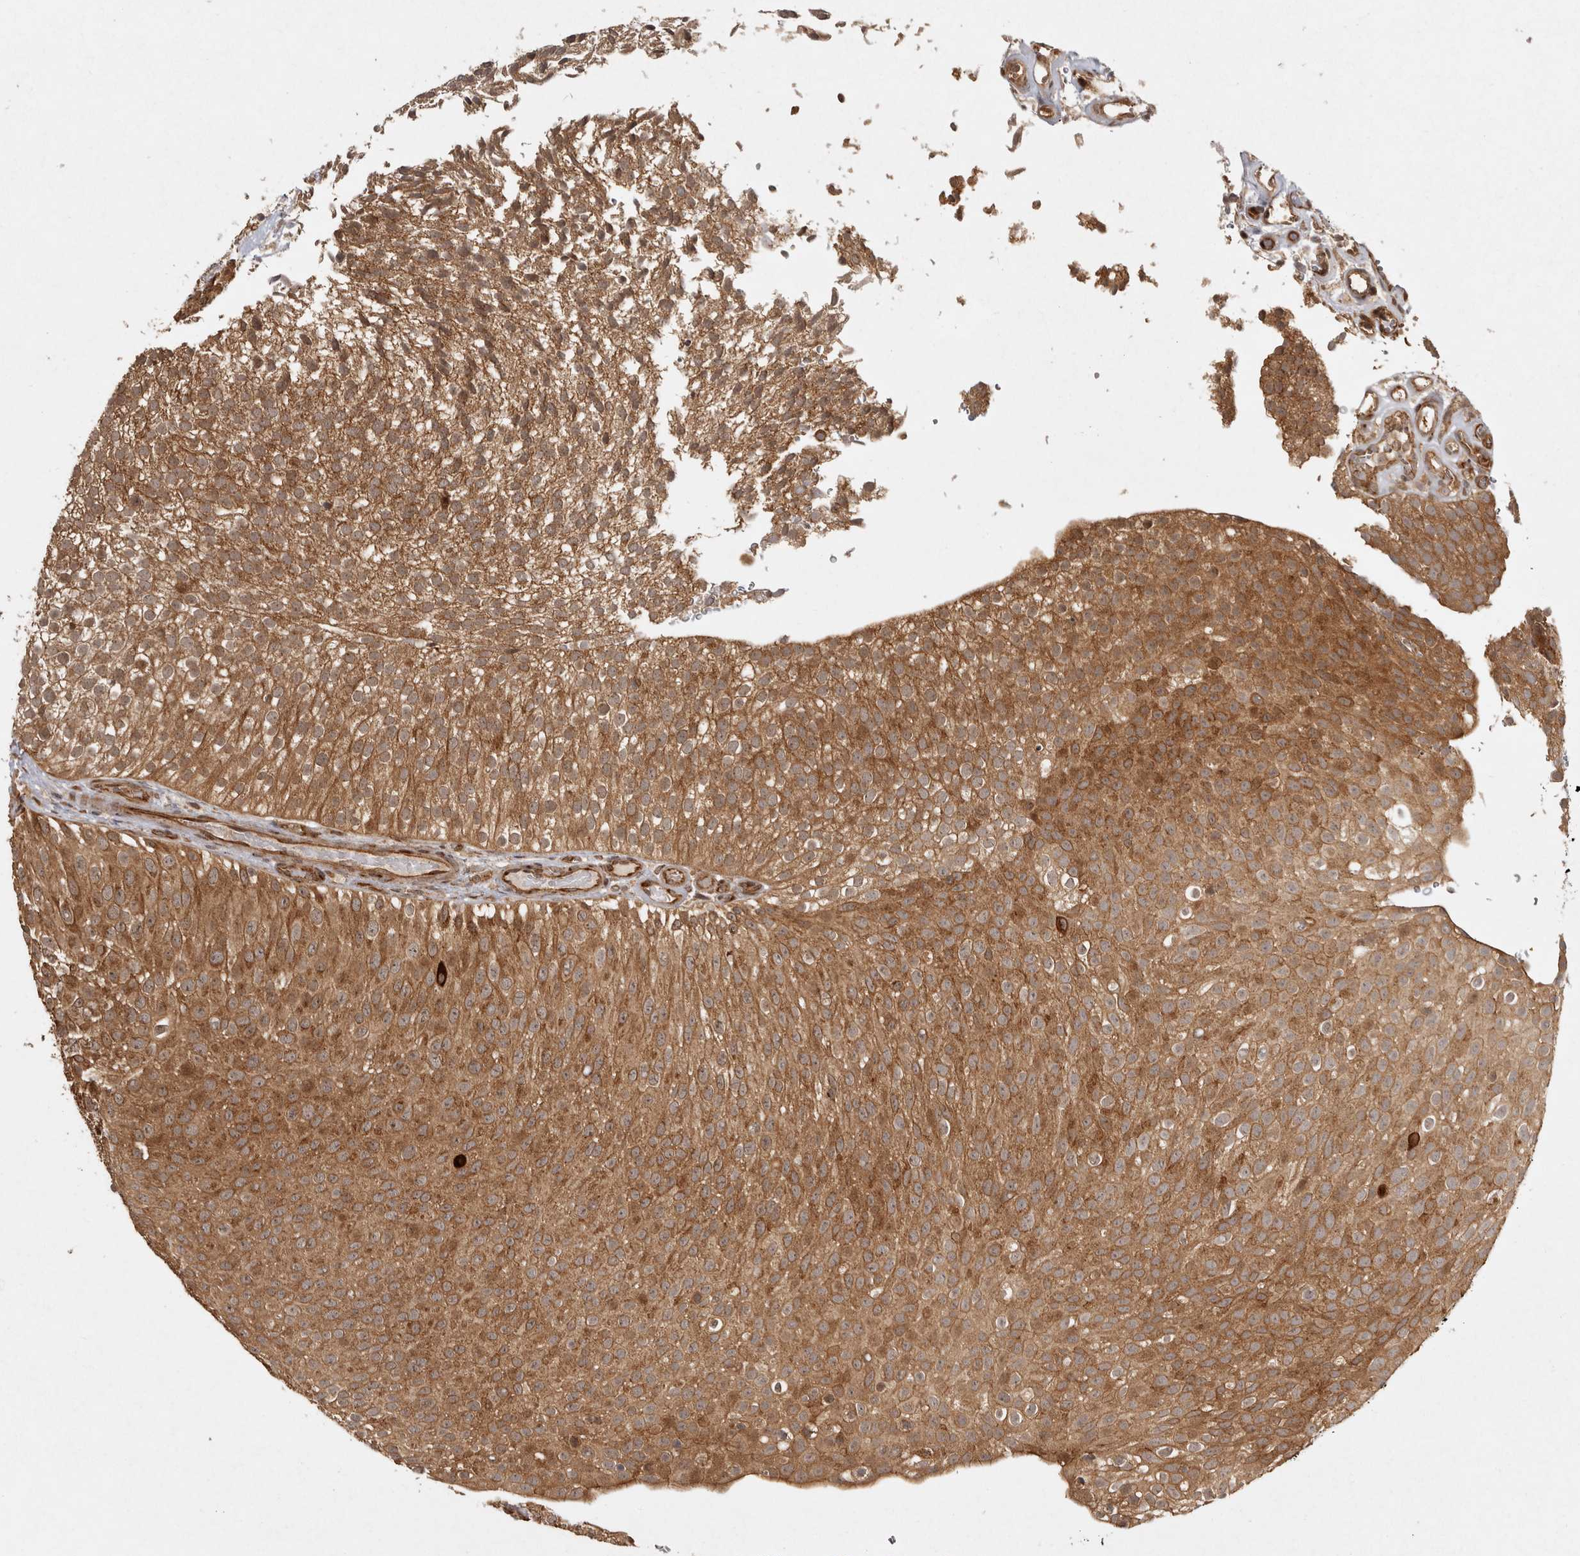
{"staining": {"intensity": "moderate", "quantity": ">75%", "location": "cytoplasmic/membranous"}, "tissue": "urothelial cancer", "cell_type": "Tumor cells", "image_type": "cancer", "snomed": [{"axis": "morphology", "description": "Urothelial carcinoma, Low grade"}, {"axis": "topography", "description": "Urinary bladder"}], "caption": "High-magnification brightfield microscopy of urothelial cancer stained with DAB (brown) and counterstained with hematoxylin (blue). tumor cells exhibit moderate cytoplasmic/membranous expression is present in approximately>75% of cells.", "gene": "CAMSAP2", "patient": {"sex": "male", "age": 78}}